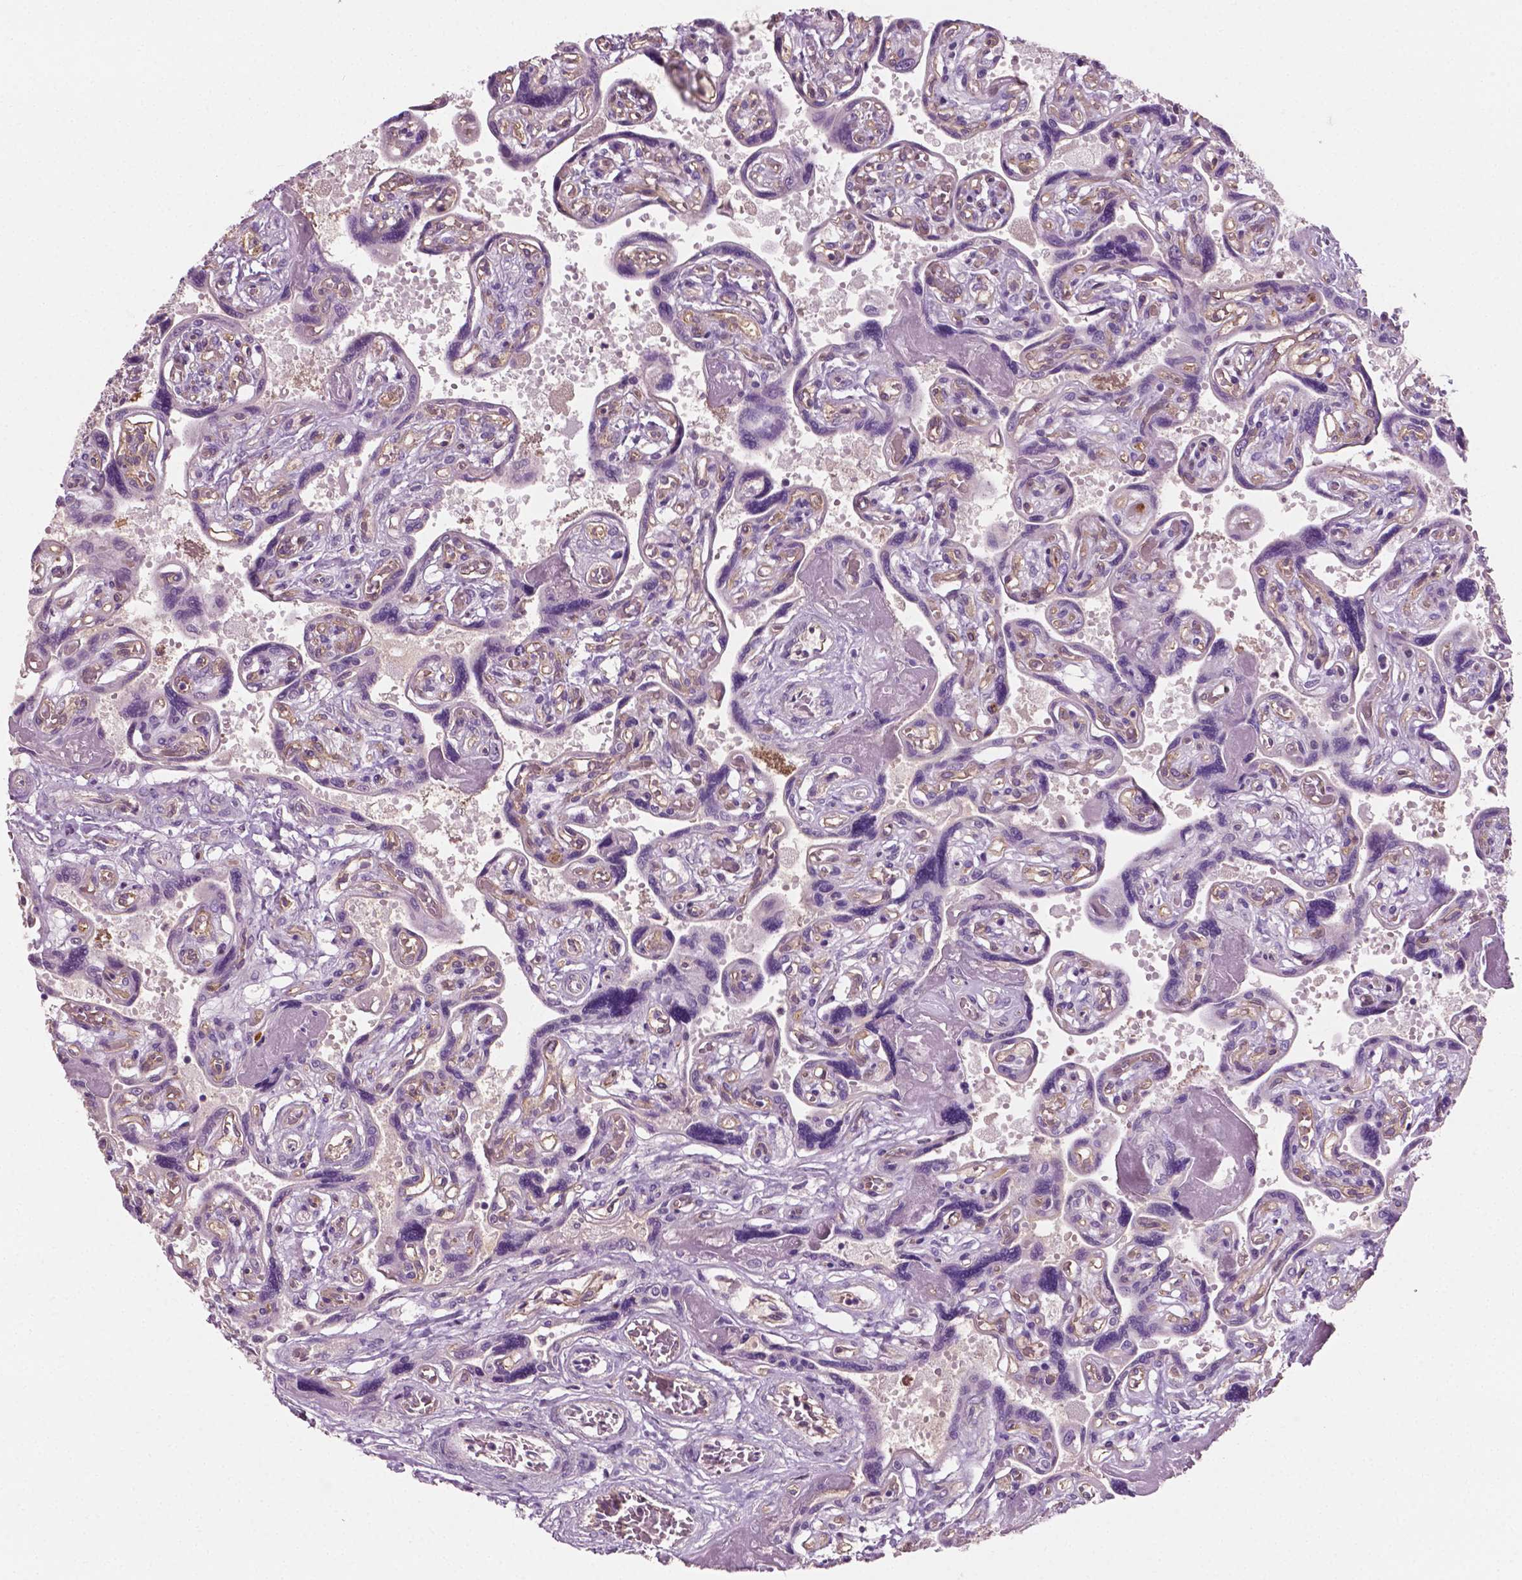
{"staining": {"intensity": "negative", "quantity": "none", "location": "none"}, "tissue": "placenta", "cell_type": "Decidual cells", "image_type": "normal", "snomed": [{"axis": "morphology", "description": "Normal tissue, NOS"}, {"axis": "topography", "description": "Placenta"}], "caption": "The micrograph exhibits no staining of decidual cells in benign placenta. The staining is performed using DAB (3,3'-diaminobenzidine) brown chromogen with nuclei counter-stained in using hematoxylin.", "gene": "PTX3", "patient": {"sex": "female", "age": 32}}